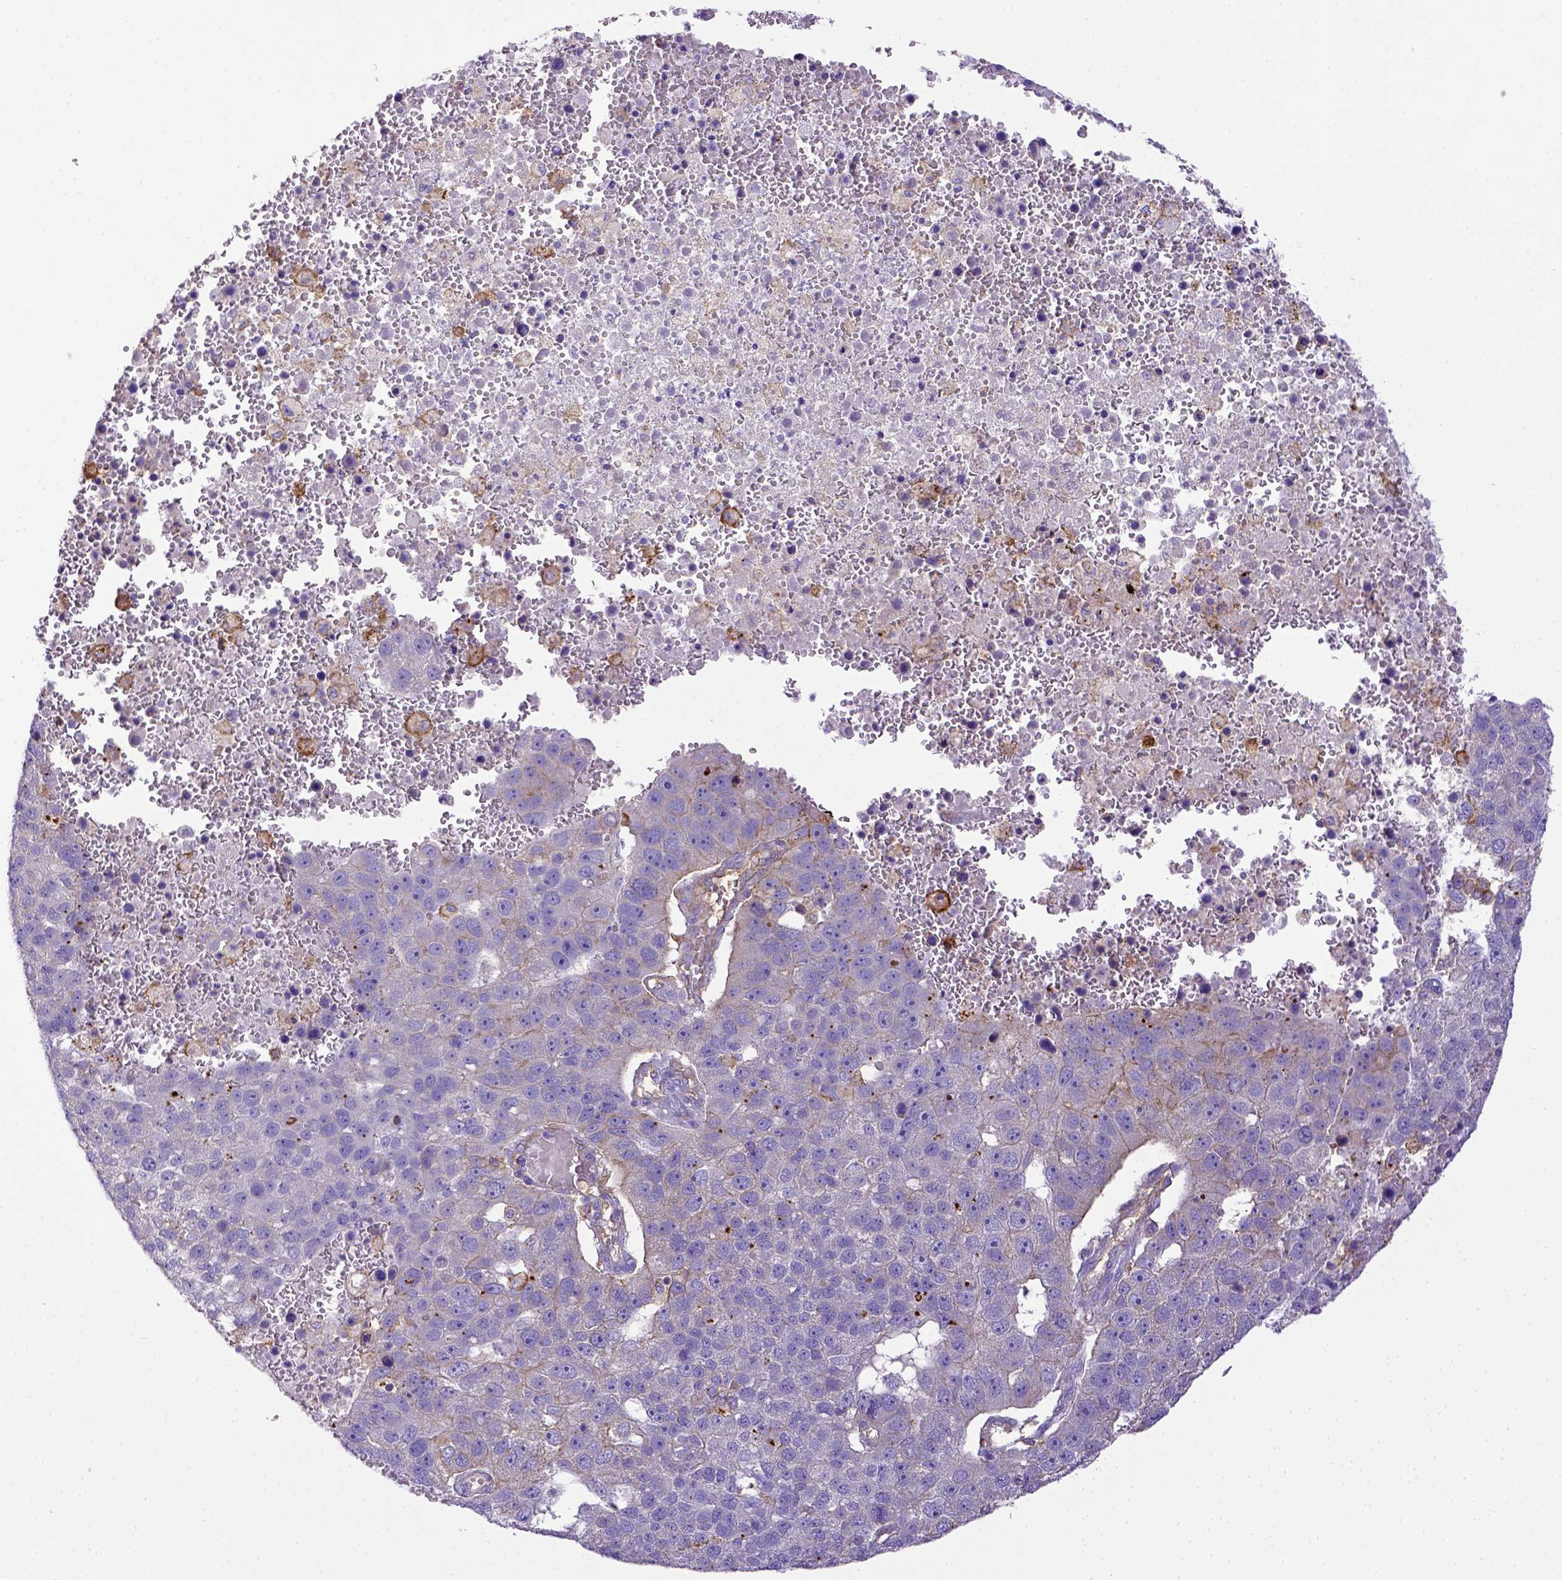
{"staining": {"intensity": "negative", "quantity": "none", "location": "none"}, "tissue": "pancreatic cancer", "cell_type": "Tumor cells", "image_type": "cancer", "snomed": [{"axis": "morphology", "description": "Adenocarcinoma, NOS"}, {"axis": "topography", "description": "Pancreas"}], "caption": "High magnification brightfield microscopy of pancreatic cancer (adenocarcinoma) stained with DAB (brown) and counterstained with hematoxylin (blue): tumor cells show no significant expression.", "gene": "CD40", "patient": {"sex": "female", "age": 61}}